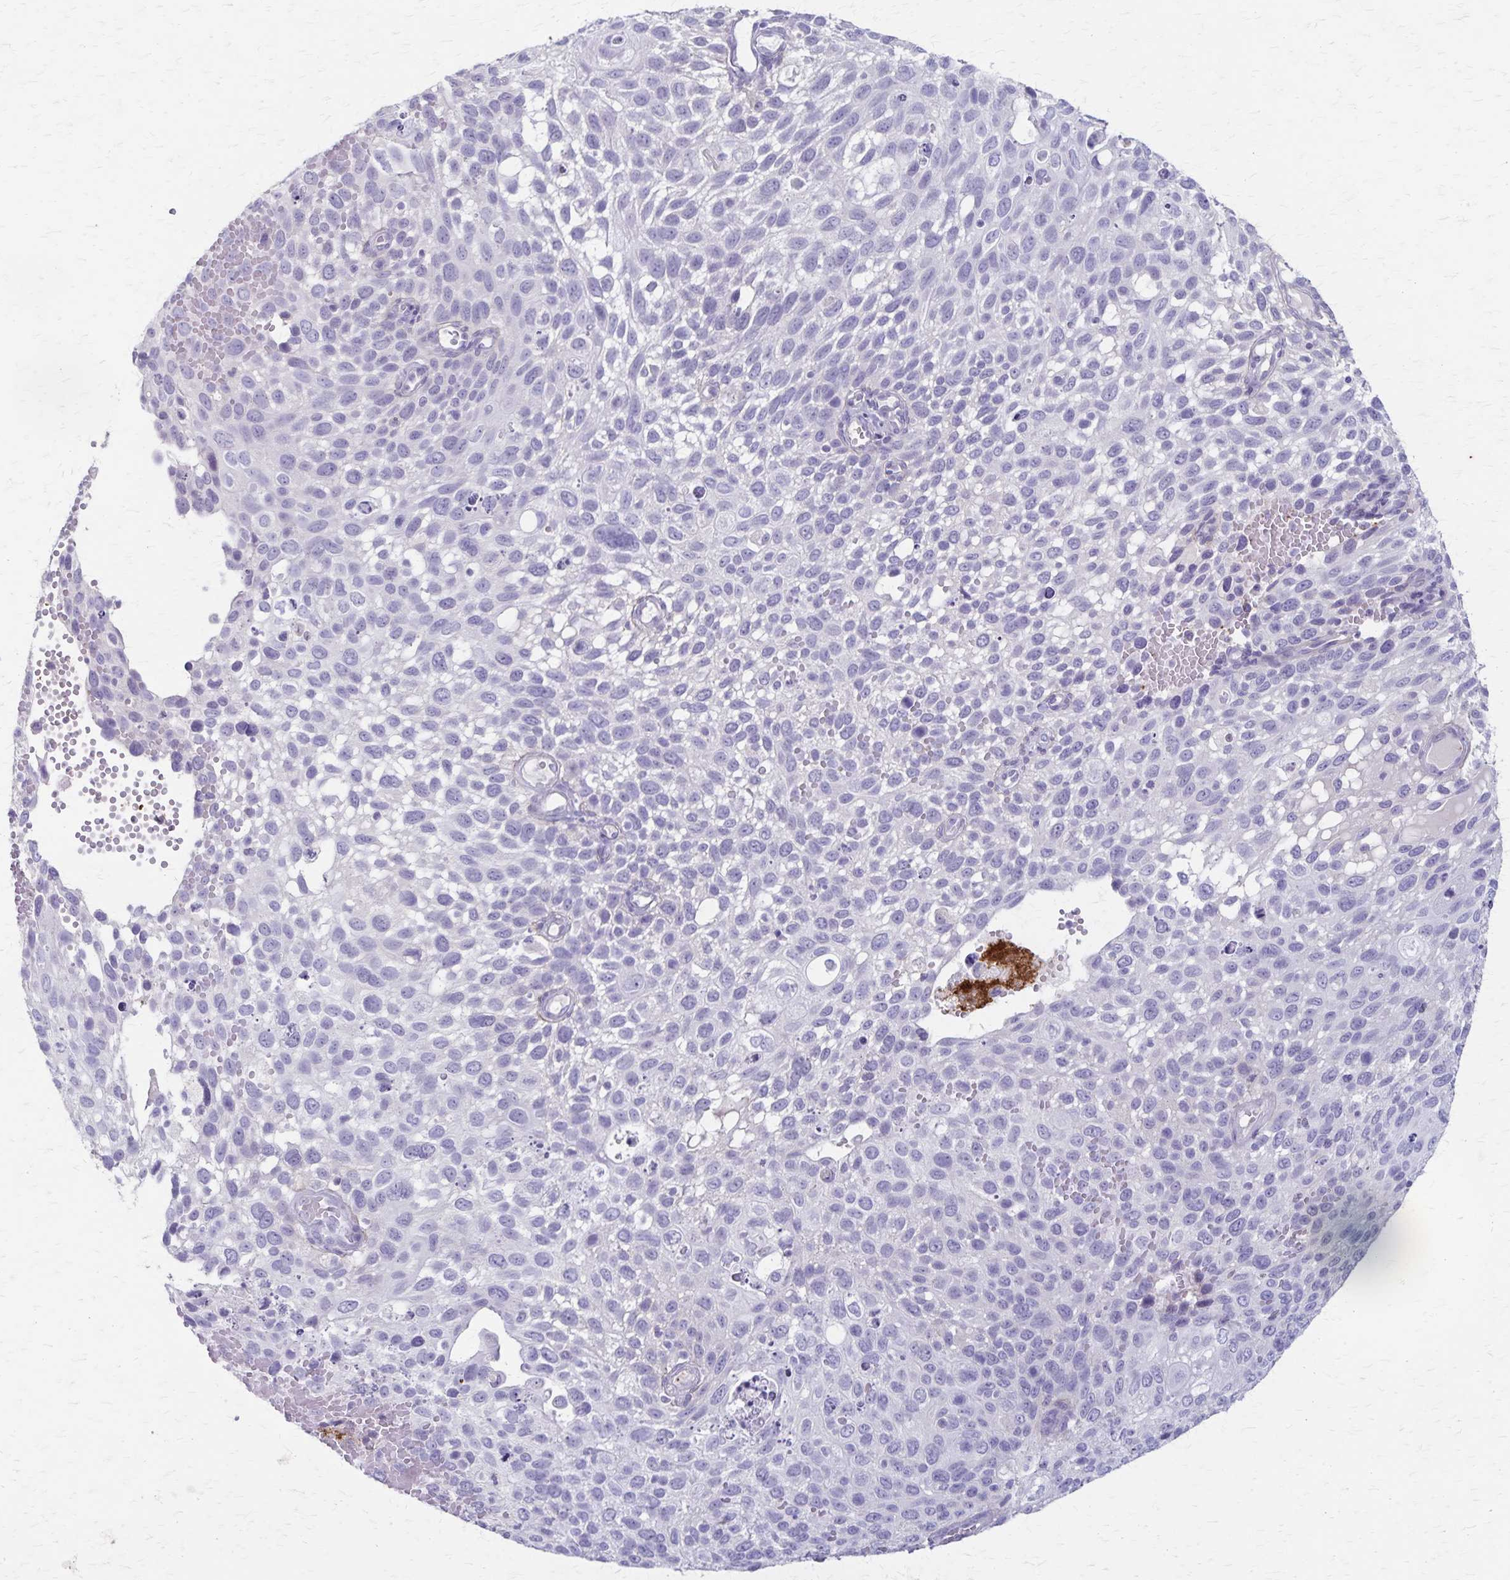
{"staining": {"intensity": "negative", "quantity": "none", "location": "none"}, "tissue": "cervical cancer", "cell_type": "Tumor cells", "image_type": "cancer", "snomed": [{"axis": "morphology", "description": "Squamous cell carcinoma, NOS"}, {"axis": "topography", "description": "Cervix"}], "caption": "Human squamous cell carcinoma (cervical) stained for a protein using IHC exhibits no staining in tumor cells.", "gene": "RASL10B", "patient": {"sex": "female", "age": 70}}